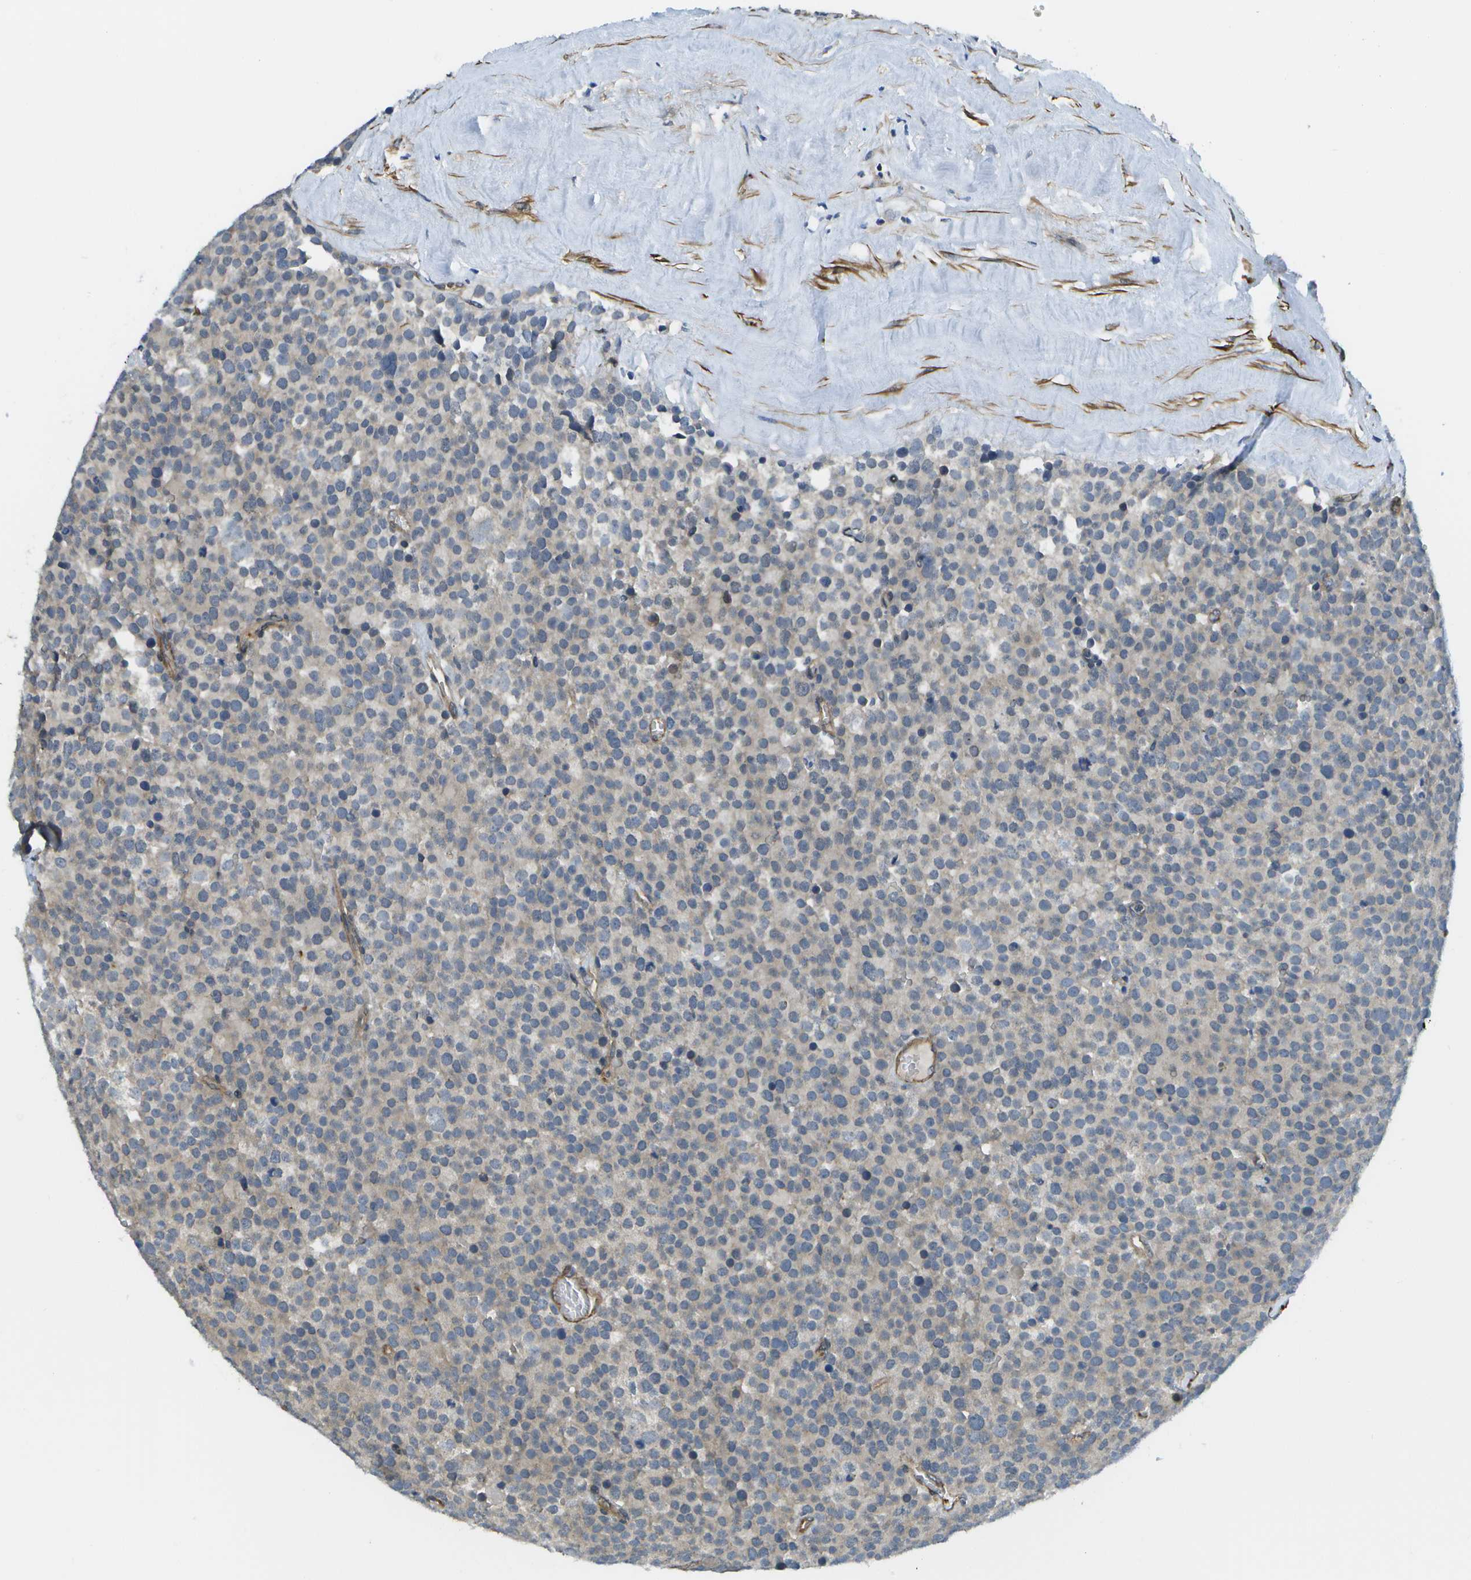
{"staining": {"intensity": "negative", "quantity": "none", "location": "none"}, "tissue": "testis cancer", "cell_type": "Tumor cells", "image_type": "cancer", "snomed": [{"axis": "morphology", "description": "Normal tissue, NOS"}, {"axis": "morphology", "description": "Seminoma, NOS"}, {"axis": "topography", "description": "Testis"}], "caption": "The image shows no significant positivity in tumor cells of seminoma (testis).", "gene": "KIAA0040", "patient": {"sex": "male", "age": 71}}